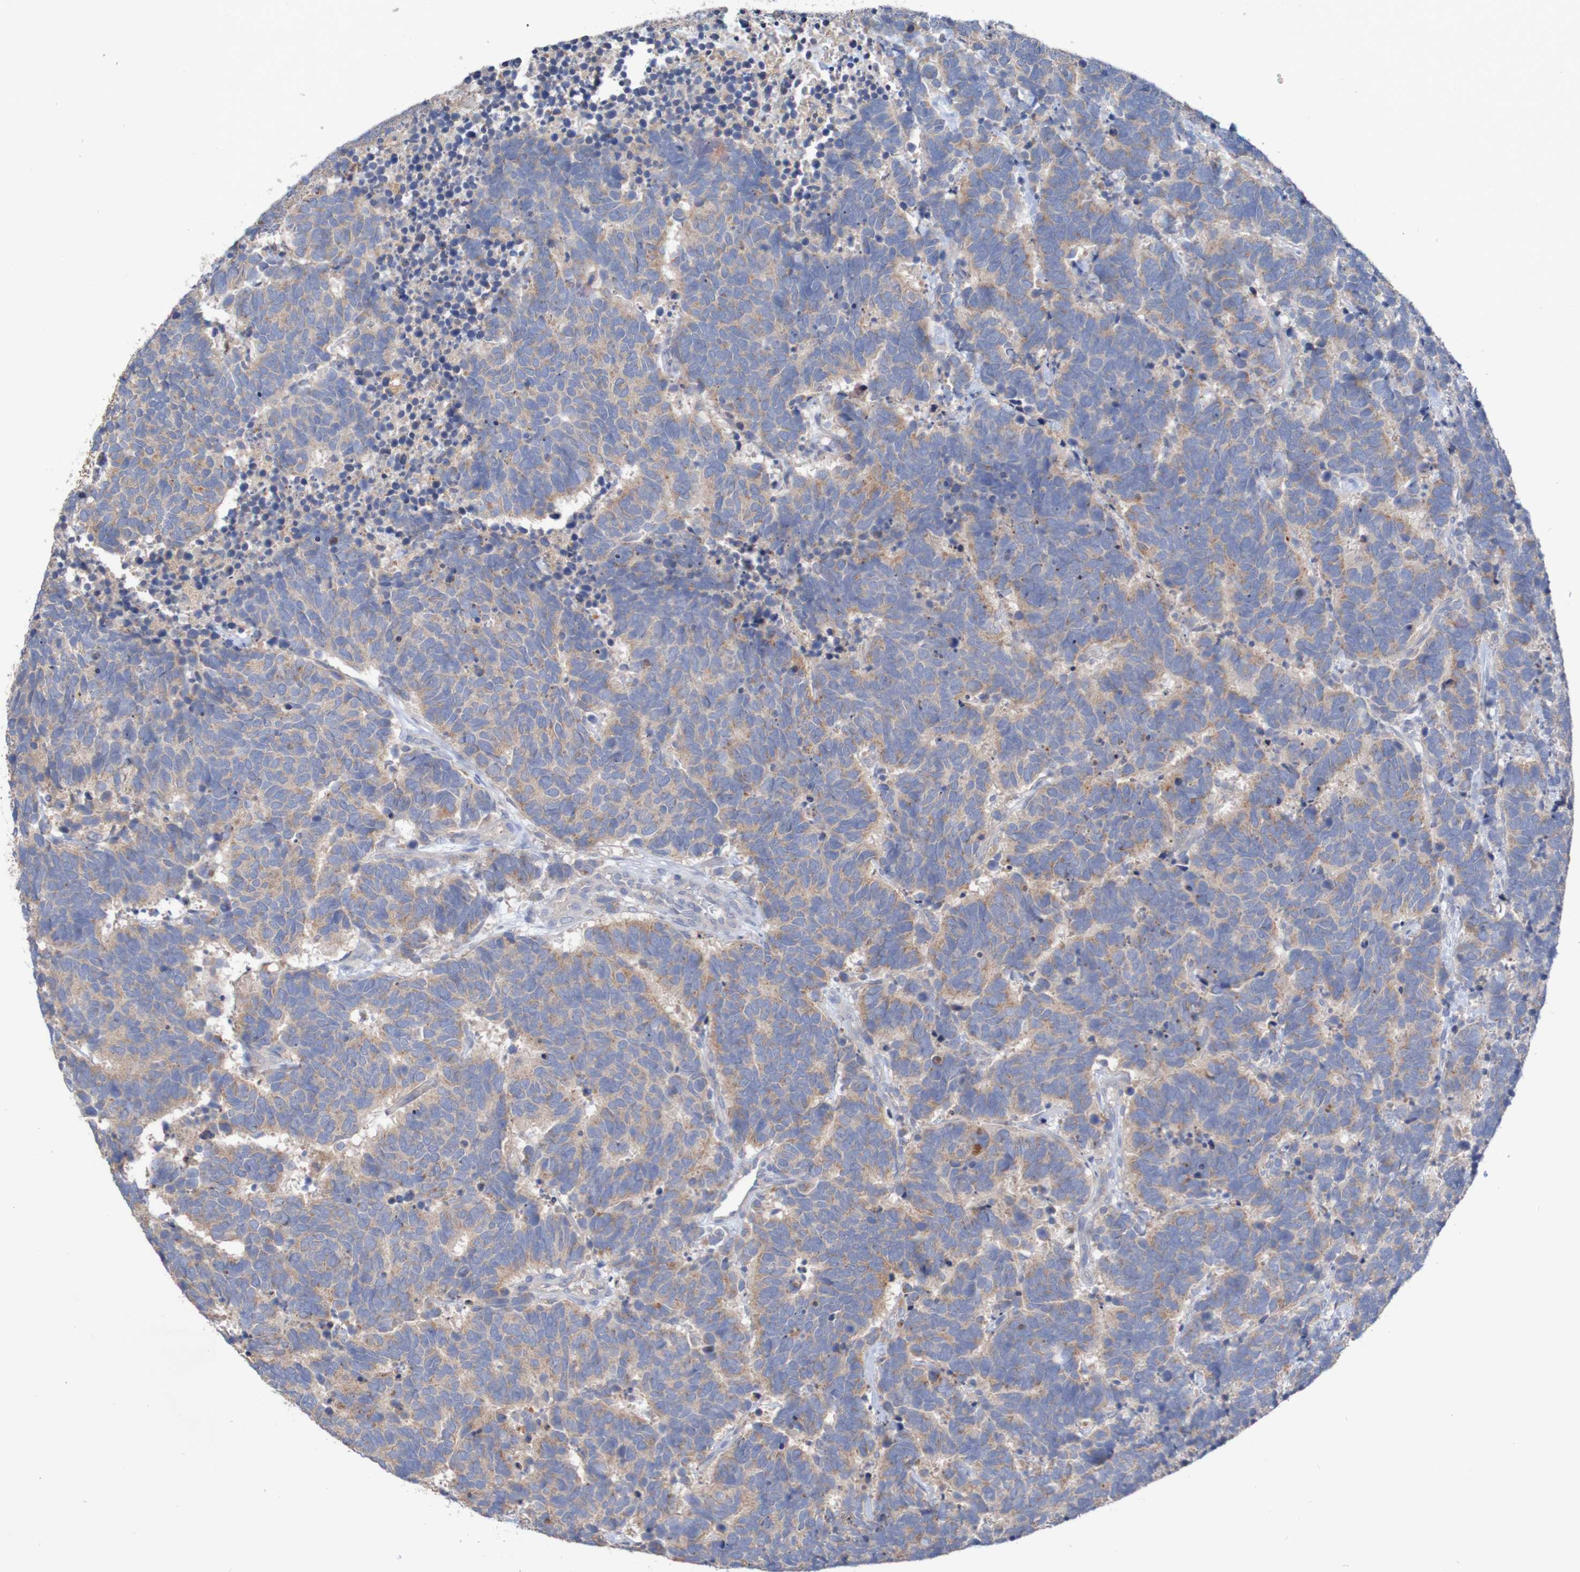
{"staining": {"intensity": "weak", "quantity": ">75%", "location": "cytoplasmic/membranous"}, "tissue": "carcinoid", "cell_type": "Tumor cells", "image_type": "cancer", "snomed": [{"axis": "morphology", "description": "Carcinoma, NOS"}, {"axis": "morphology", "description": "Carcinoid, malignant, NOS"}, {"axis": "topography", "description": "Urinary bladder"}], "caption": "Immunohistochemical staining of carcinoid reveals low levels of weak cytoplasmic/membranous positivity in approximately >75% of tumor cells.", "gene": "PHYH", "patient": {"sex": "male", "age": 57}}